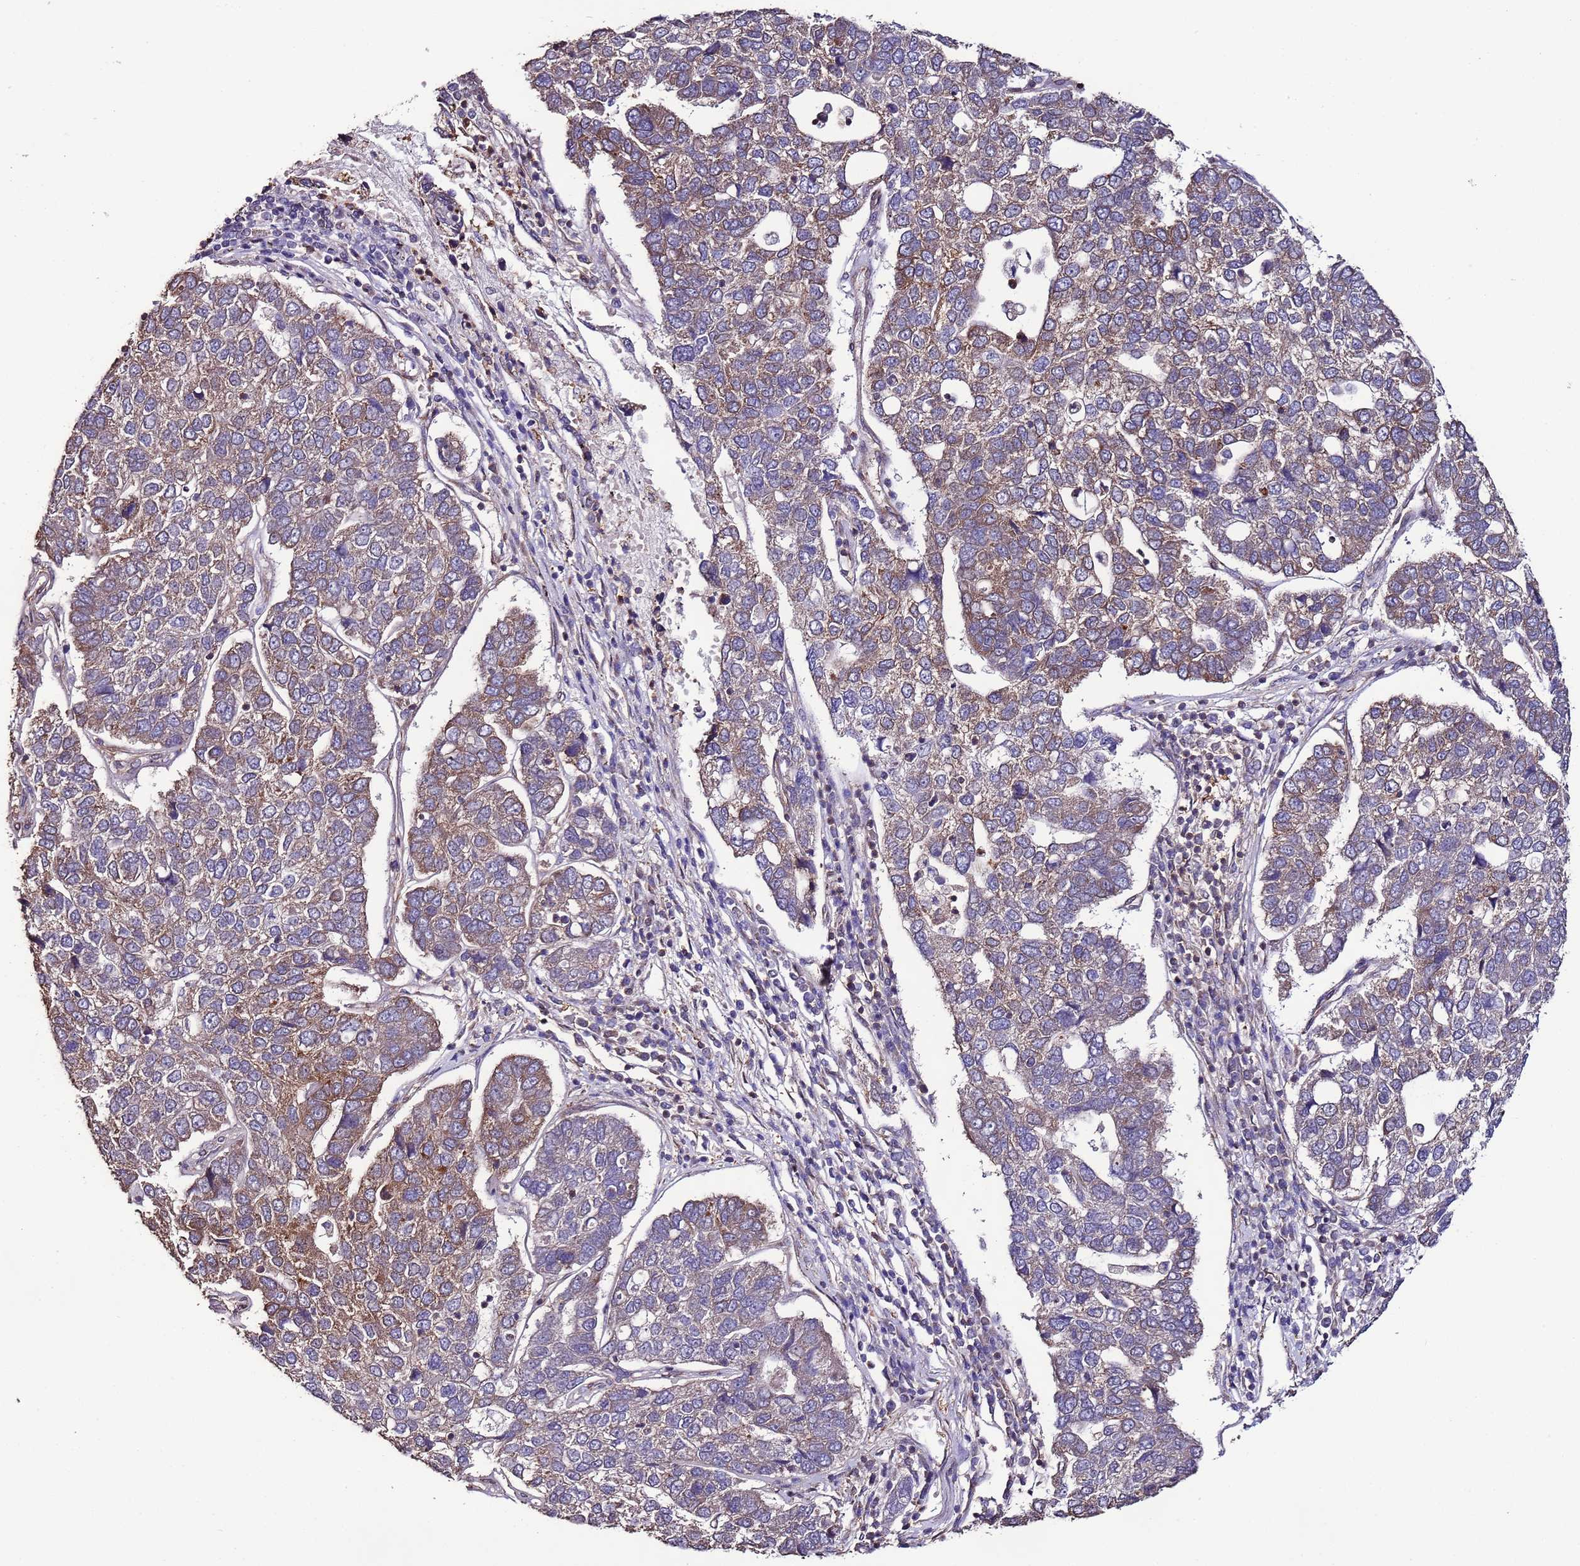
{"staining": {"intensity": "moderate", "quantity": "<25%", "location": "cytoplasmic/membranous"}, "tissue": "pancreatic cancer", "cell_type": "Tumor cells", "image_type": "cancer", "snomed": [{"axis": "morphology", "description": "Adenocarcinoma, NOS"}, {"axis": "topography", "description": "Pancreas"}], "caption": "This micrograph shows immunohistochemistry (IHC) staining of human pancreatic cancer, with low moderate cytoplasmic/membranous positivity in approximately <25% of tumor cells.", "gene": "SLC41A3", "patient": {"sex": "female", "age": 61}}